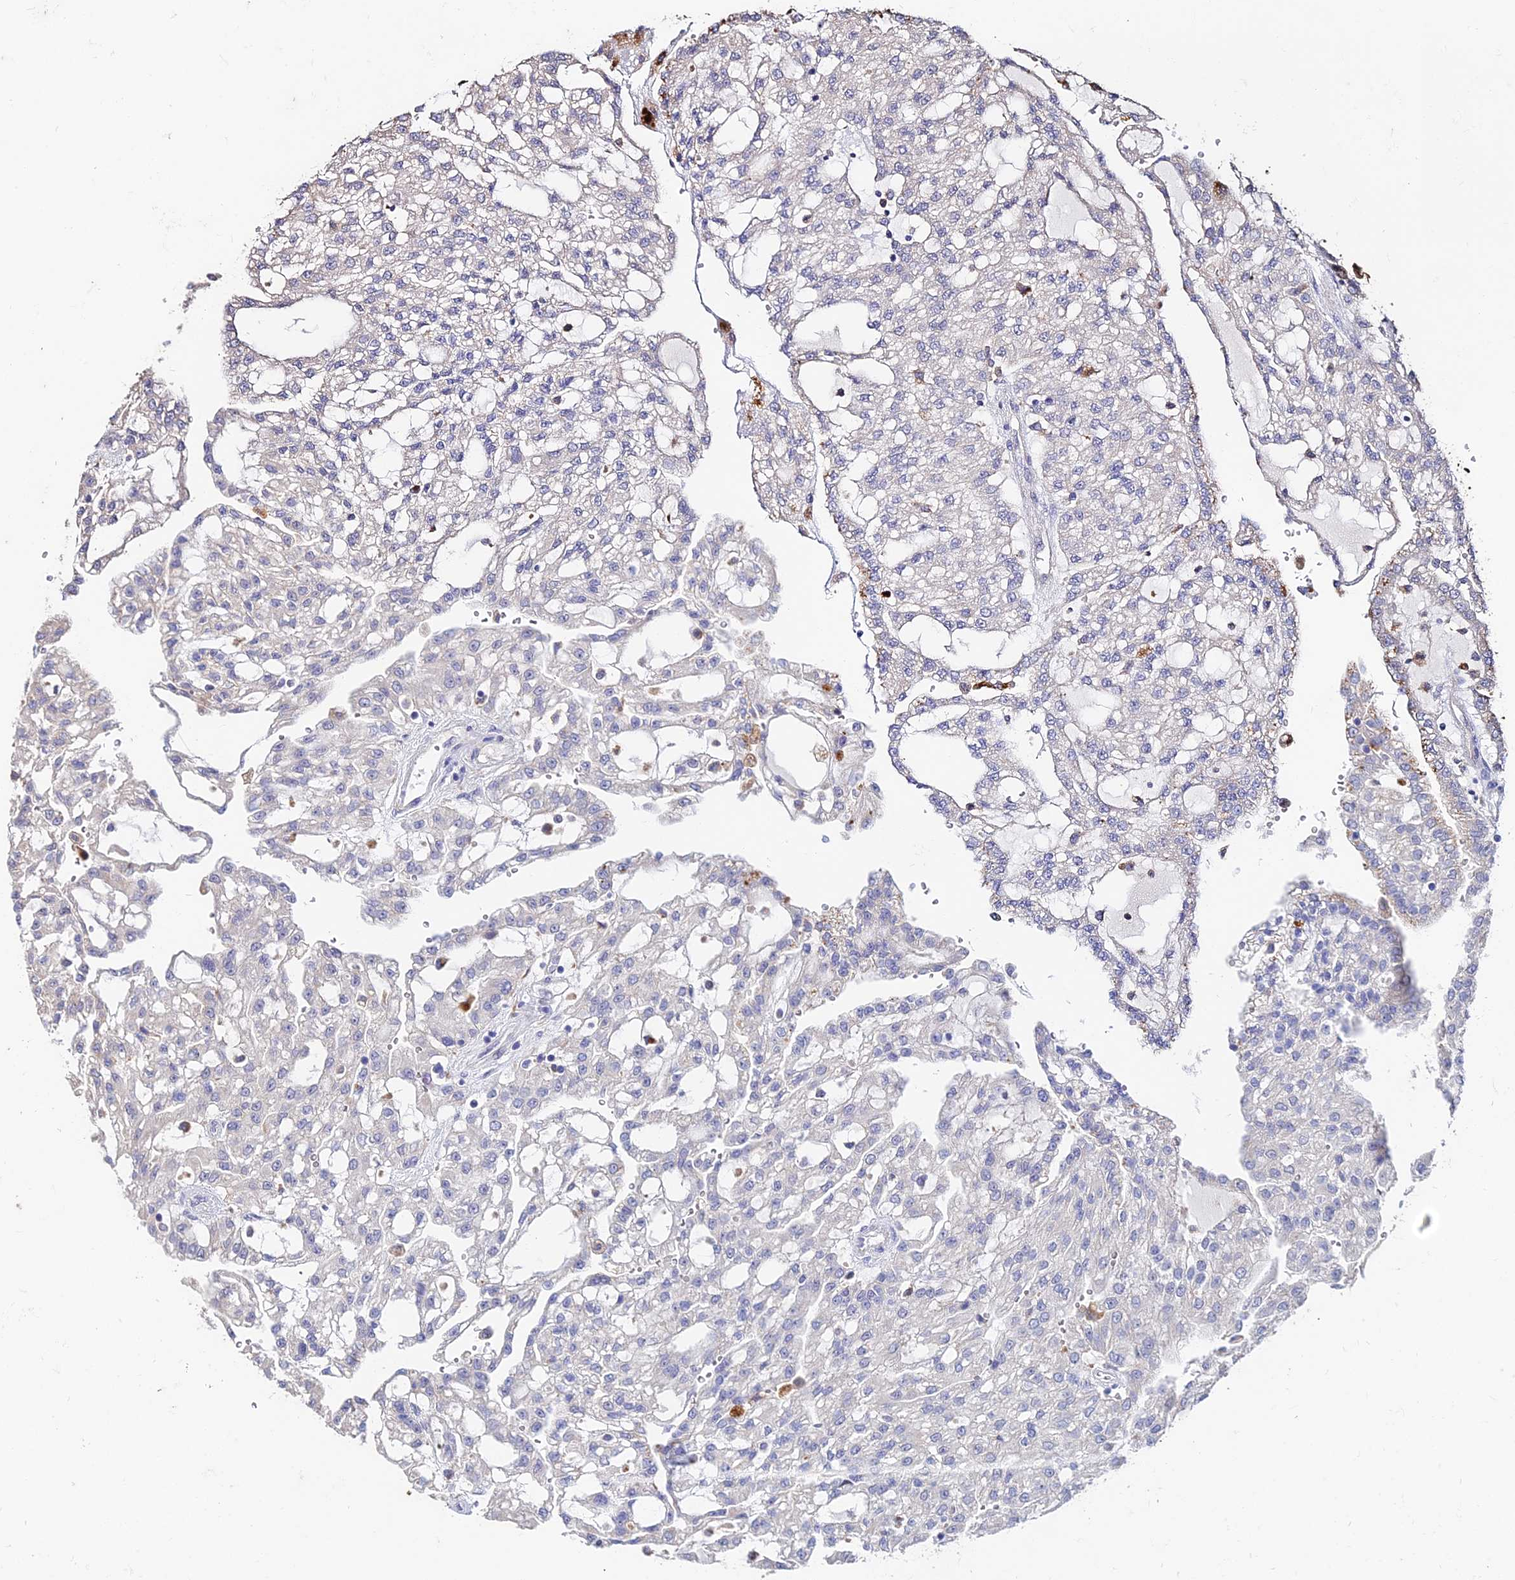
{"staining": {"intensity": "negative", "quantity": "none", "location": "none"}, "tissue": "renal cancer", "cell_type": "Tumor cells", "image_type": "cancer", "snomed": [{"axis": "morphology", "description": "Adenocarcinoma, NOS"}, {"axis": "topography", "description": "Kidney"}], "caption": "Protein analysis of renal cancer (adenocarcinoma) shows no significant expression in tumor cells. (DAB immunohistochemistry (IHC), high magnification).", "gene": "ACTR5", "patient": {"sex": "male", "age": 63}}